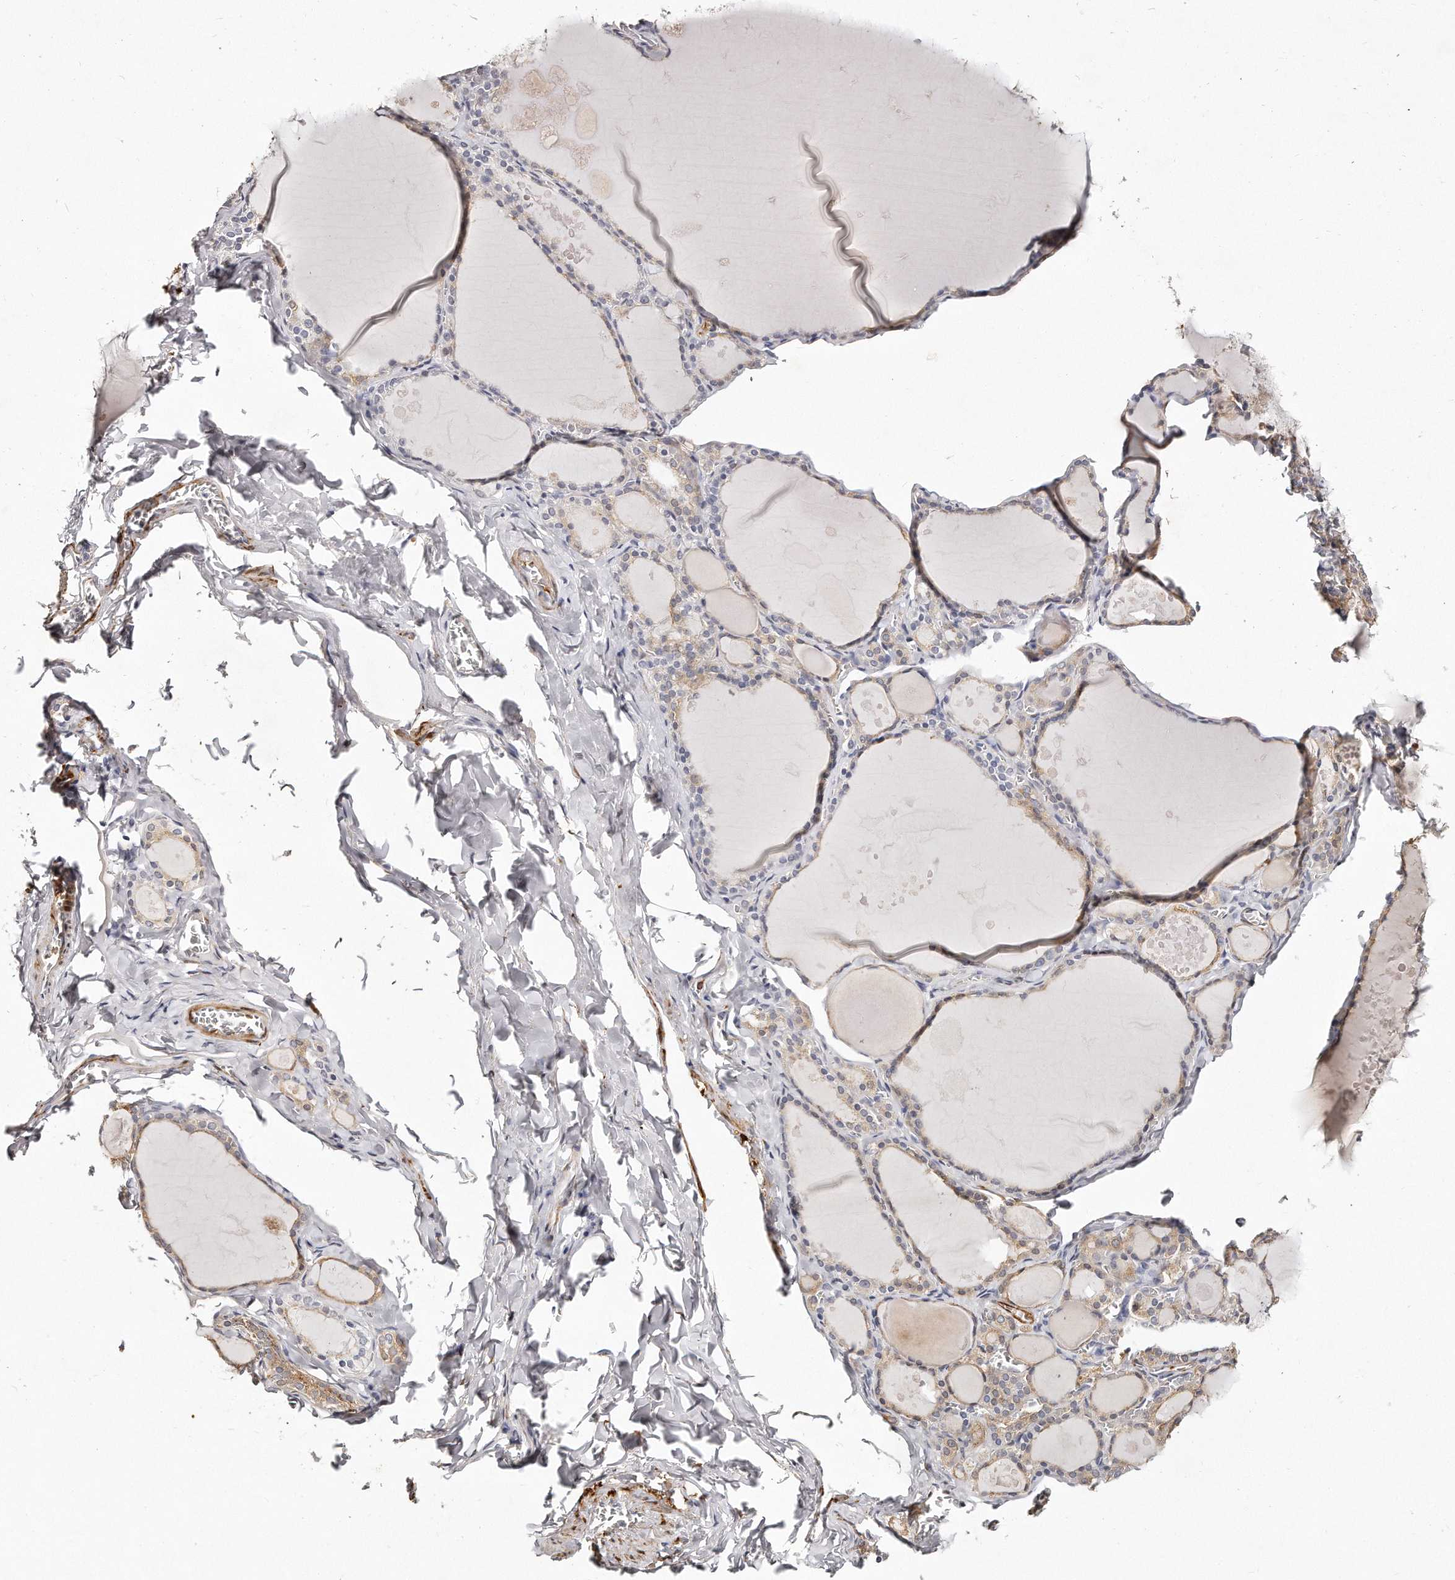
{"staining": {"intensity": "moderate", "quantity": ">75%", "location": "cytoplasmic/membranous"}, "tissue": "thyroid gland", "cell_type": "Glandular cells", "image_type": "normal", "snomed": [{"axis": "morphology", "description": "Normal tissue, NOS"}, {"axis": "topography", "description": "Thyroid gland"}], "caption": "Immunohistochemical staining of unremarkable human thyroid gland shows >75% levels of moderate cytoplasmic/membranous protein staining in approximately >75% of glandular cells.", "gene": "LMOD1", "patient": {"sex": "male", "age": 56}}